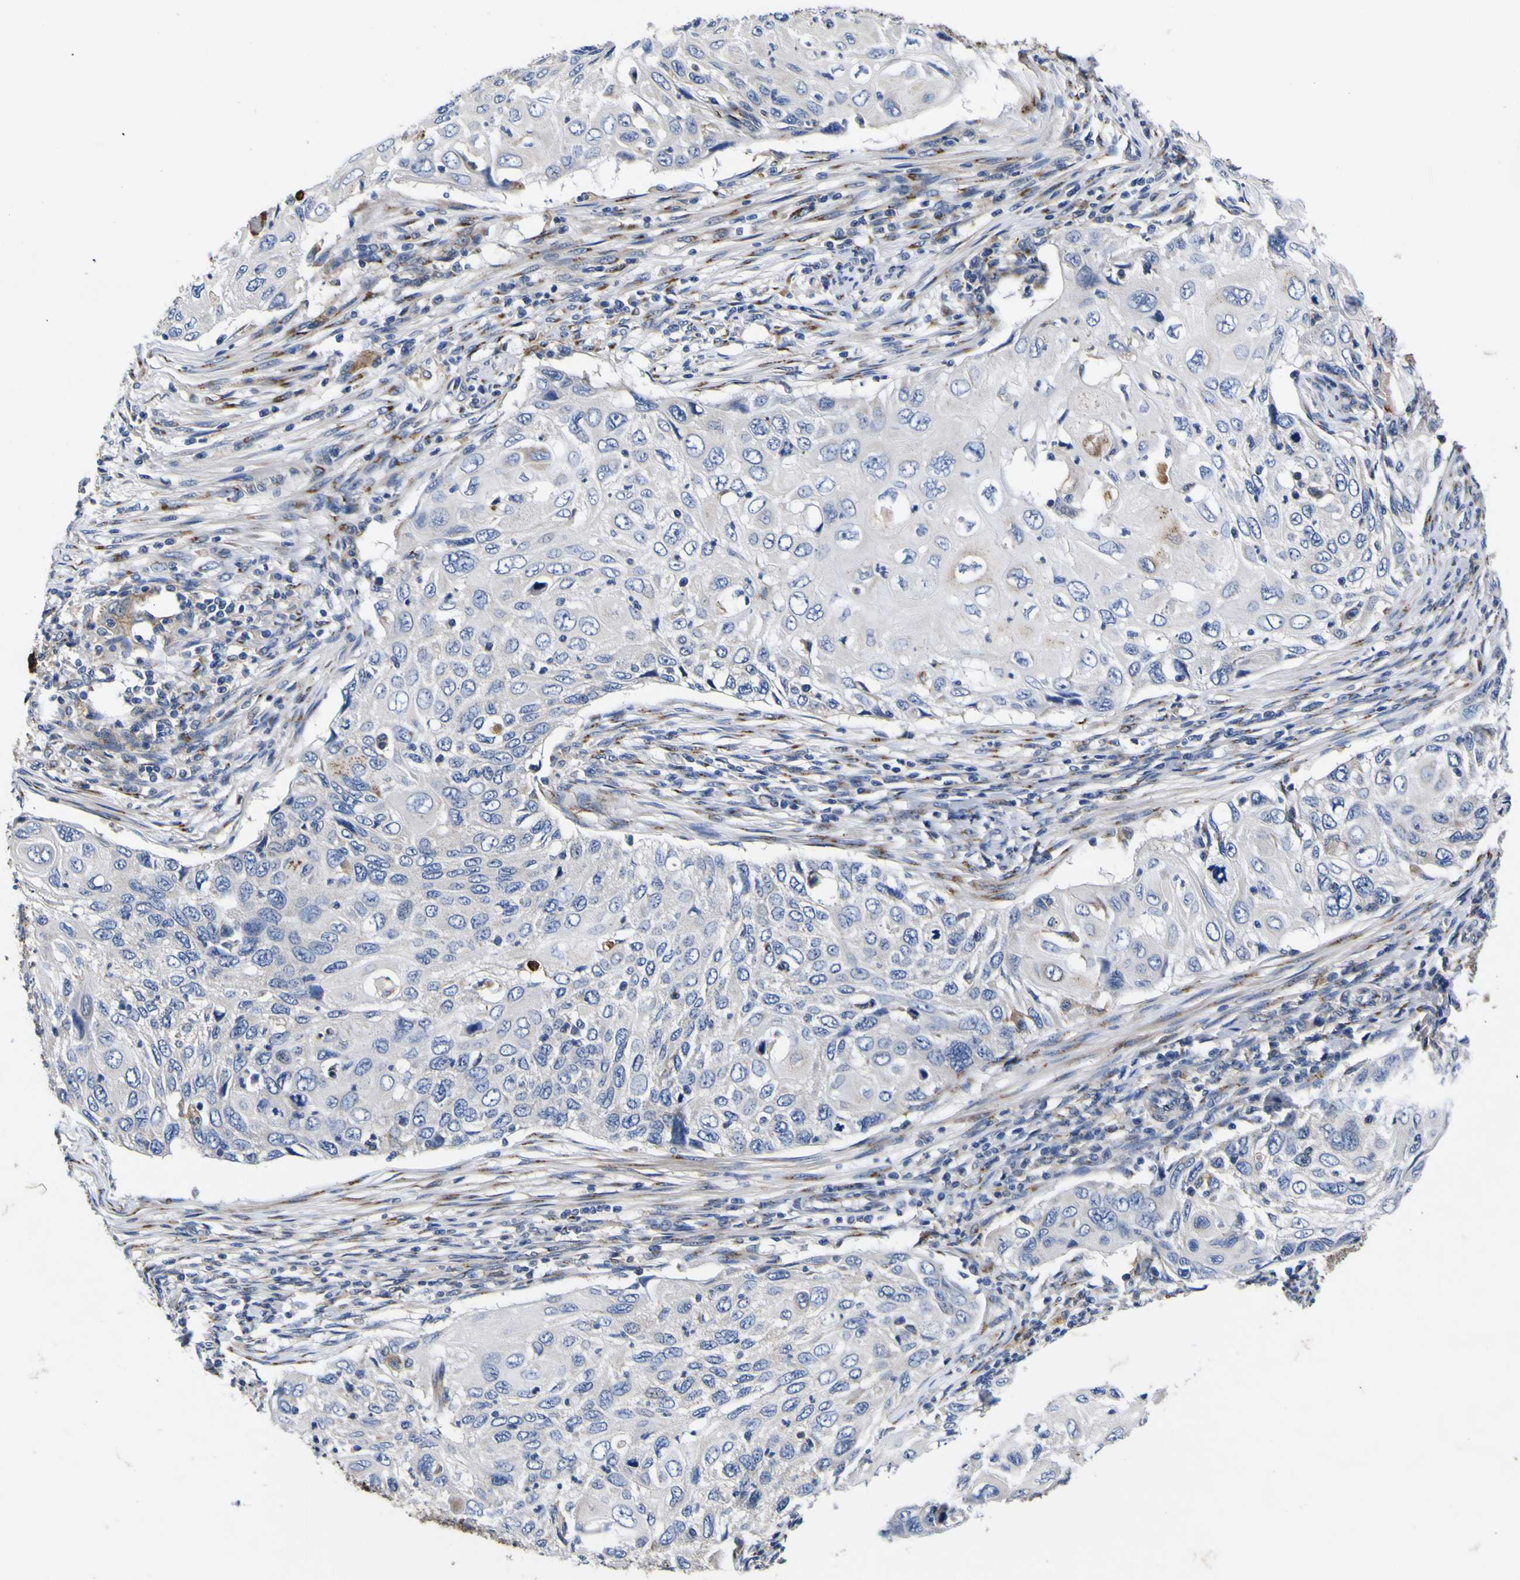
{"staining": {"intensity": "moderate", "quantity": "<25%", "location": "cytoplasmic/membranous"}, "tissue": "cervical cancer", "cell_type": "Tumor cells", "image_type": "cancer", "snomed": [{"axis": "morphology", "description": "Squamous cell carcinoma, NOS"}, {"axis": "topography", "description": "Cervix"}], "caption": "Tumor cells display low levels of moderate cytoplasmic/membranous staining in about <25% of cells in human cervical cancer.", "gene": "COA1", "patient": {"sex": "female", "age": 70}}